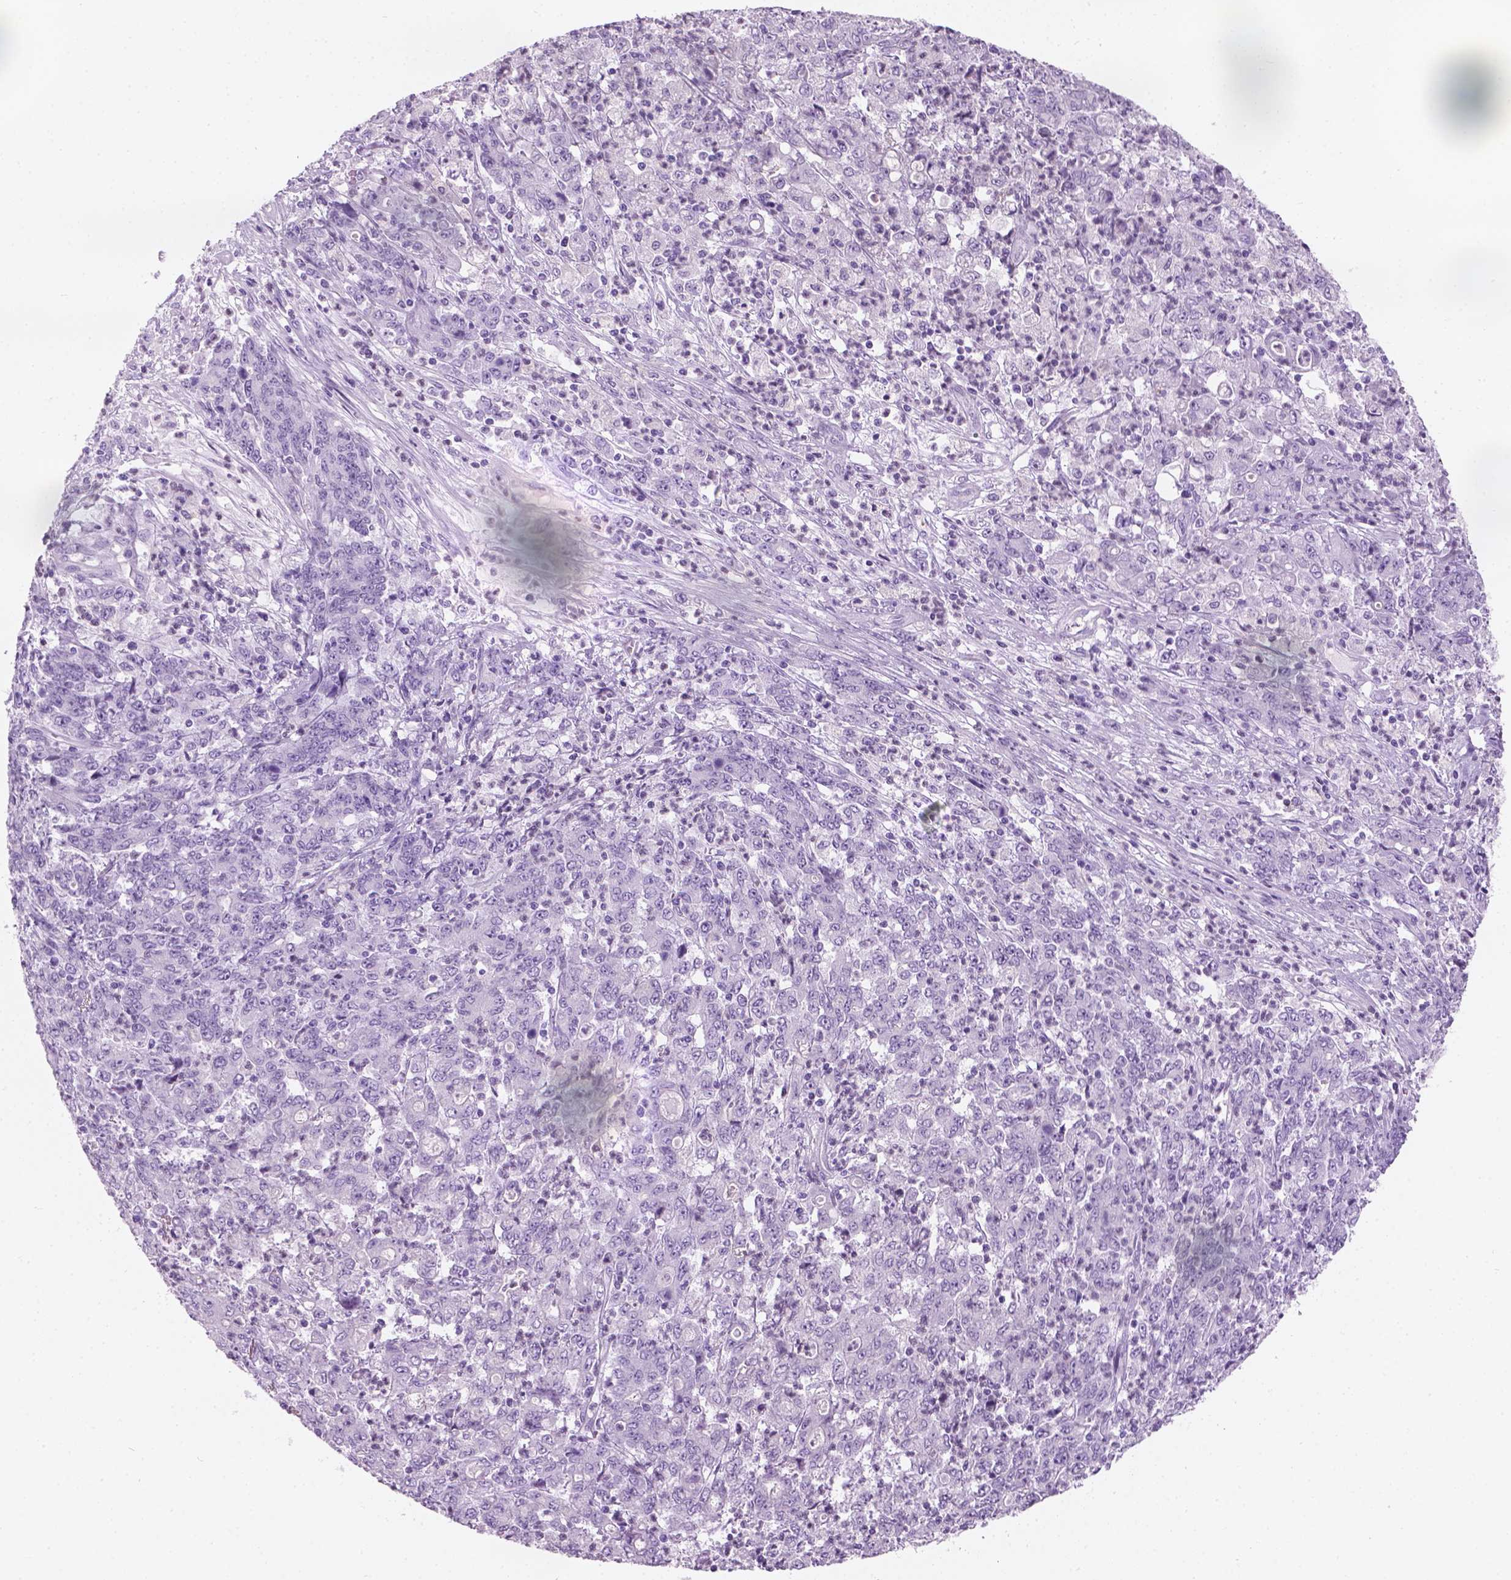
{"staining": {"intensity": "negative", "quantity": "none", "location": "none"}, "tissue": "stomach cancer", "cell_type": "Tumor cells", "image_type": "cancer", "snomed": [{"axis": "morphology", "description": "Adenocarcinoma, NOS"}, {"axis": "topography", "description": "Stomach, lower"}], "caption": "DAB immunohistochemical staining of adenocarcinoma (stomach) displays no significant expression in tumor cells.", "gene": "TTC29", "patient": {"sex": "female", "age": 71}}